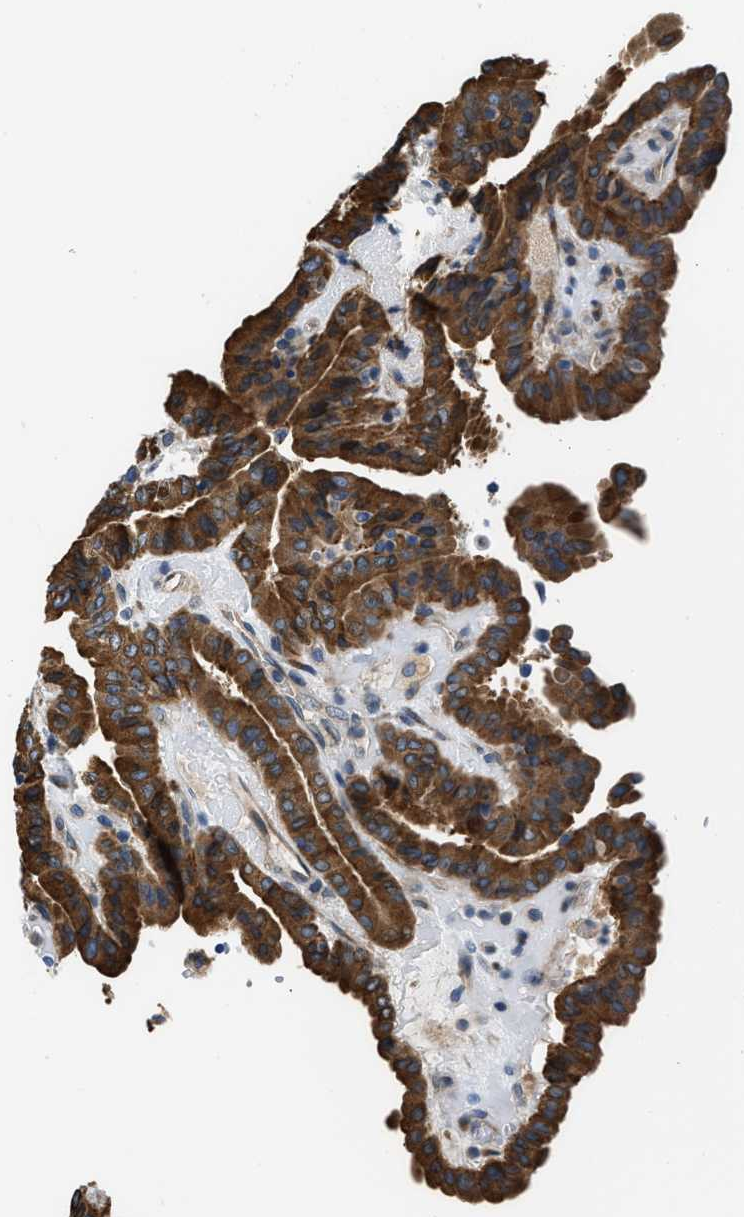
{"staining": {"intensity": "strong", "quantity": ">75%", "location": "cytoplasmic/membranous"}, "tissue": "thyroid cancer", "cell_type": "Tumor cells", "image_type": "cancer", "snomed": [{"axis": "morphology", "description": "Papillary adenocarcinoma, NOS"}, {"axis": "topography", "description": "Thyroid gland"}], "caption": "Human thyroid cancer (papillary adenocarcinoma) stained for a protein (brown) demonstrates strong cytoplasmic/membranous positive expression in about >75% of tumor cells.", "gene": "ARL6IP5", "patient": {"sex": "male", "age": 33}}